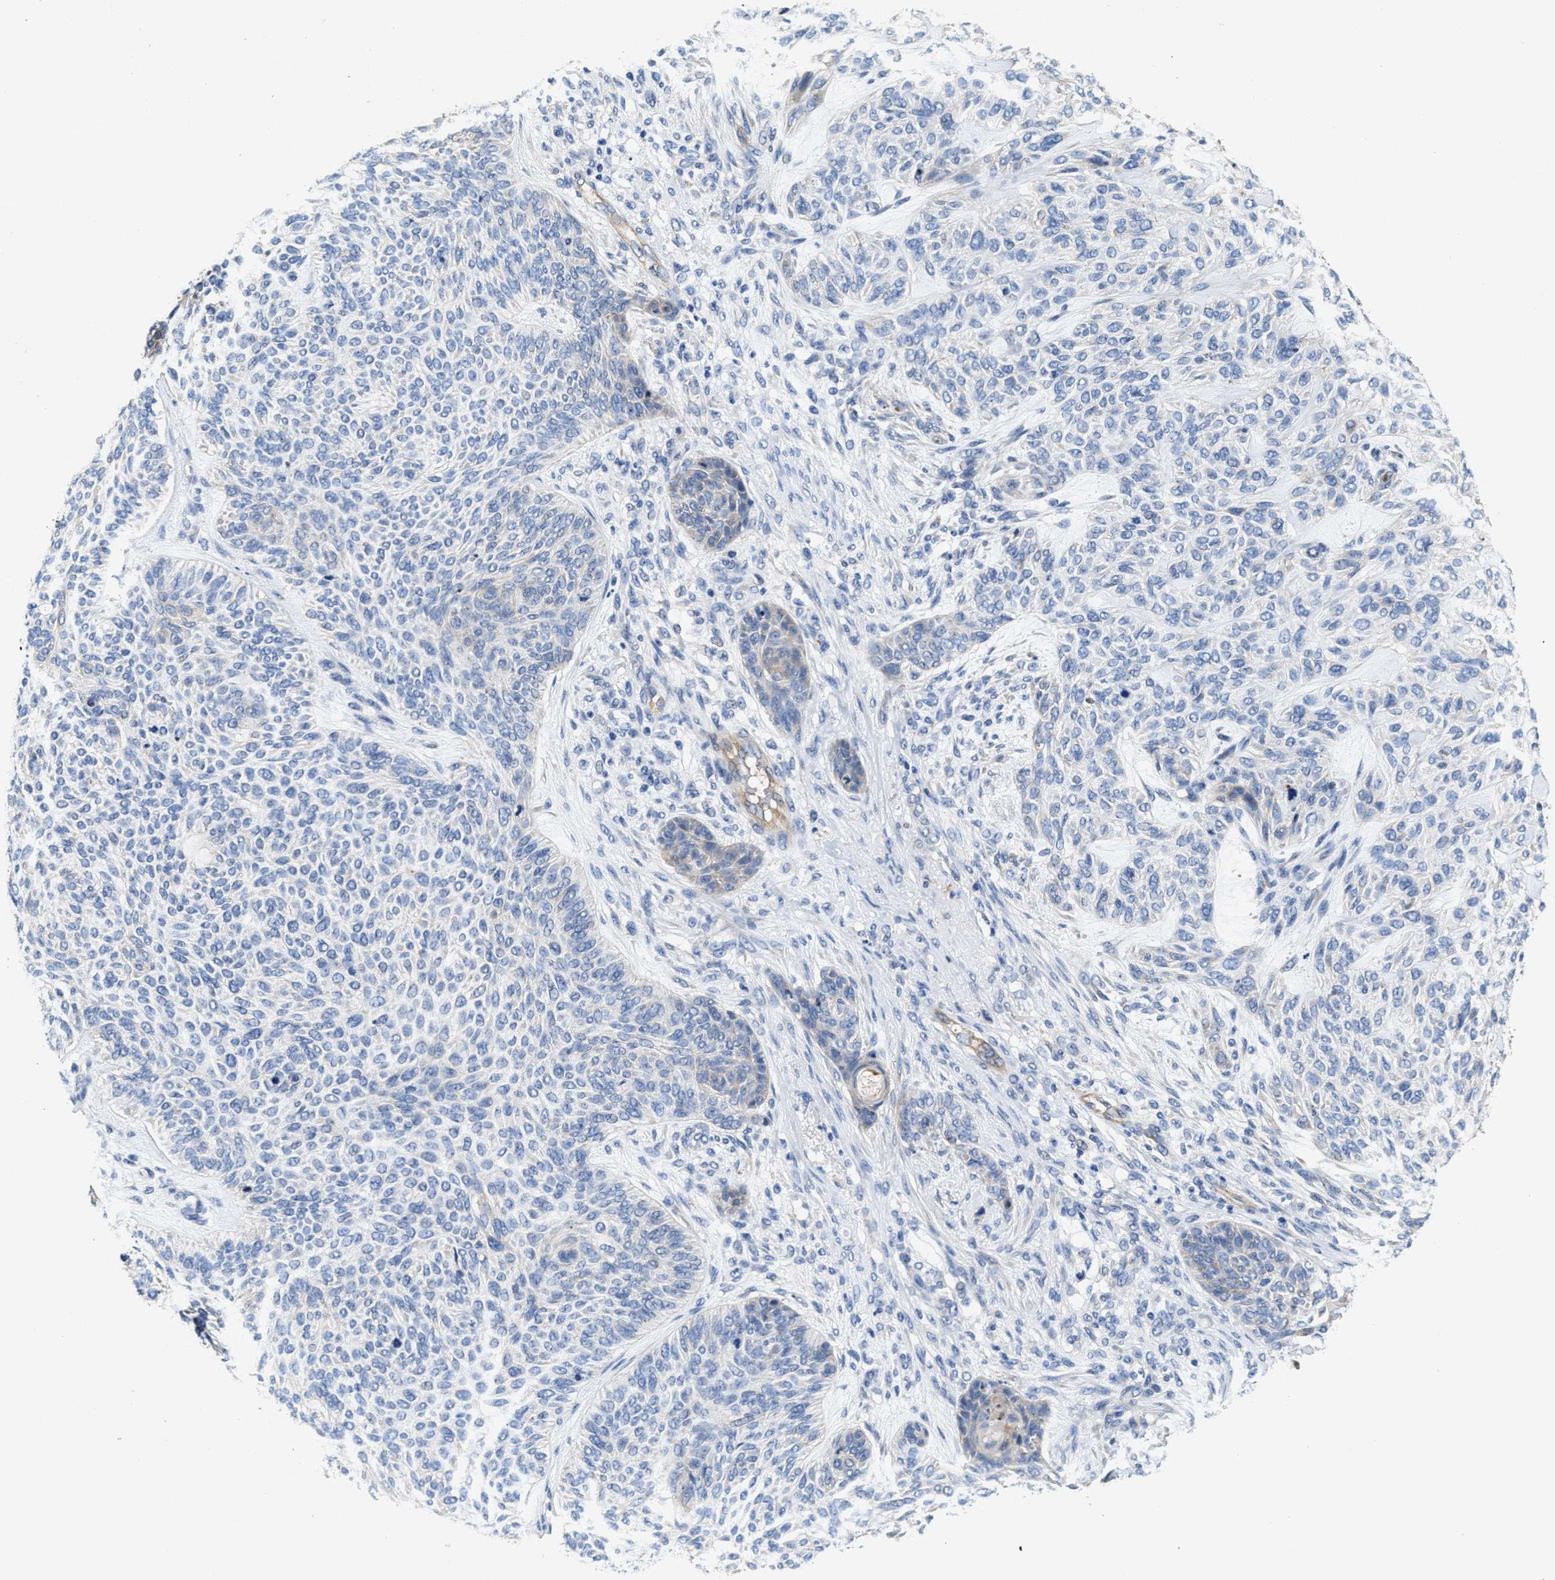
{"staining": {"intensity": "negative", "quantity": "none", "location": "none"}, "tissue": "skin cancer", "cell_type": "Tumor cells", "image_type": "cancer", "snomed": [{"axis": "morphology", "description": "Basal cell carcinoma"}, {"axis": "topography", "description": "Skin"}], "caption": "Tumor cells are negative for brown protein staining in basal cell carcinoma (skin).", "gene": "PEG10", "patient": {"sex": "male", "age": 55}}